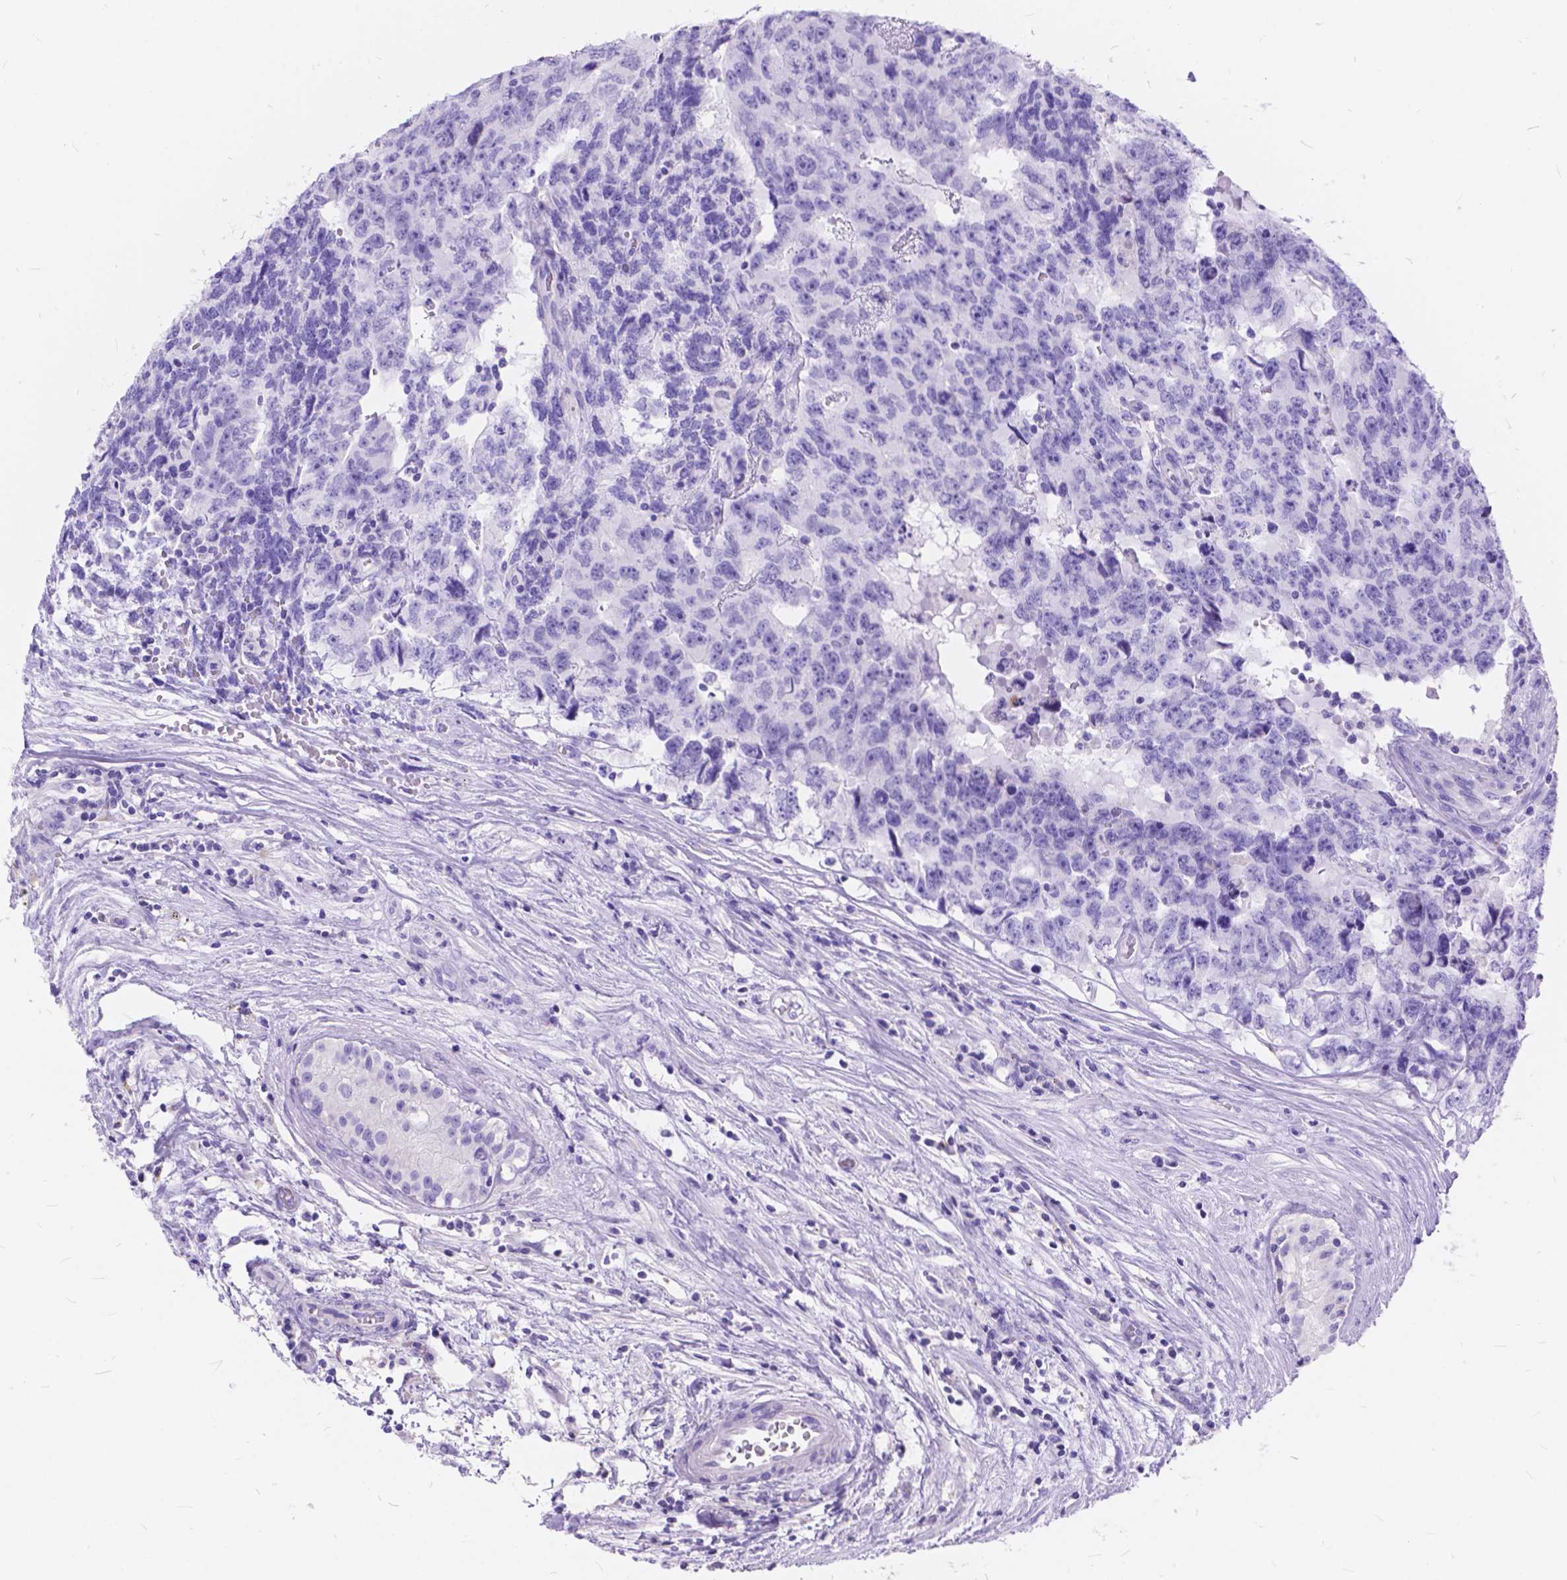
{"staining": {"intensity": "negative", "quantity": "none", "location": "none"}, "tissue": "testis cancer", "cell_type": "Tumor cells", "image_type": "cancer", "snomed": [{"axis": "morphology", "description": "Carcinoma, Embryonal, NOS"}, {"axis": "topography", "description": "Testis"}], "caption": "A histopathology image of human testis cancer is negative for staining in tumor cells.", "gene": "FOXL2", "patient": {"sex": "male", "age": 24}}